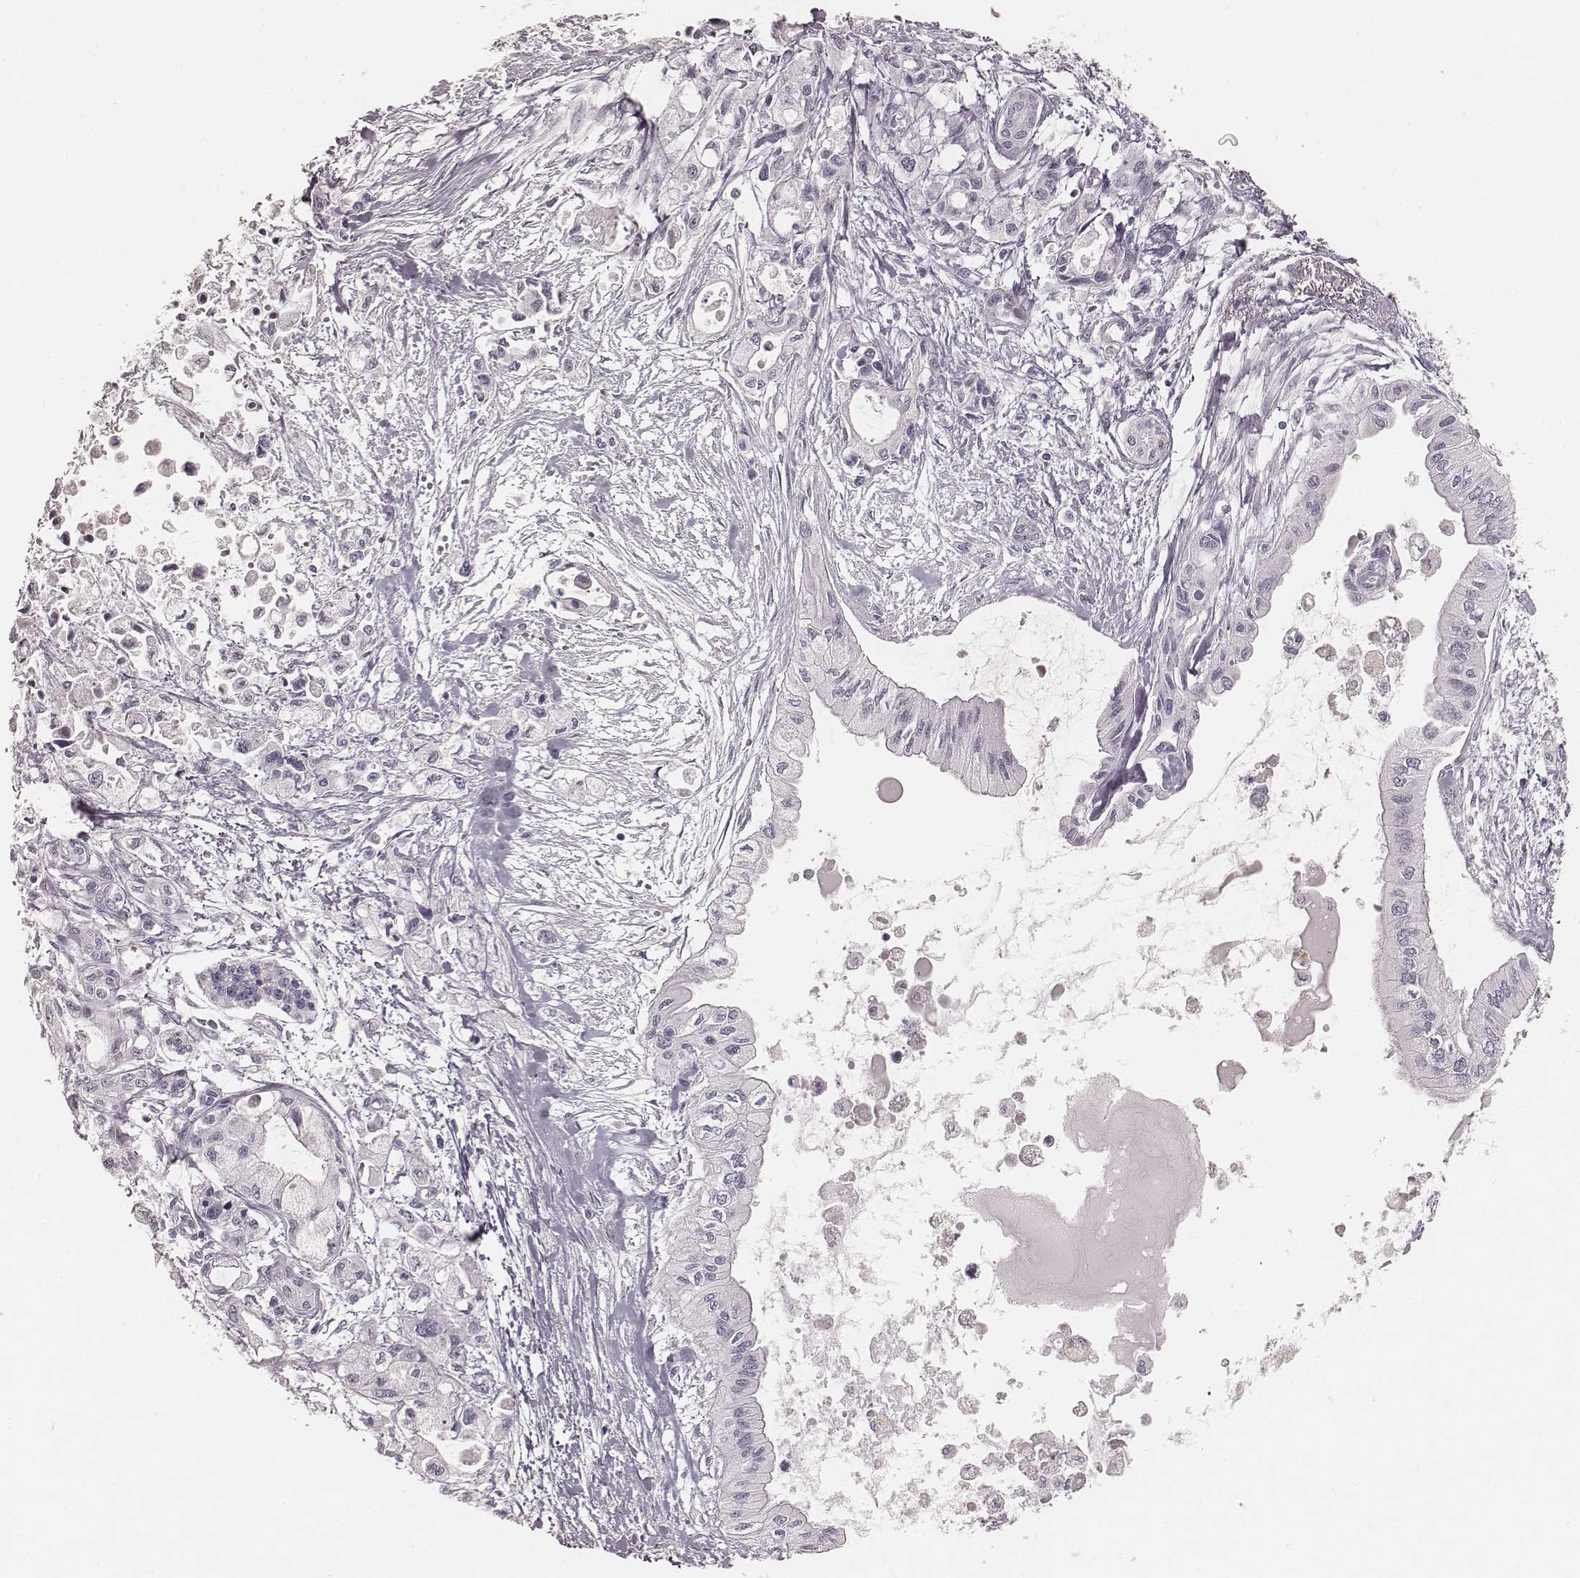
{"staining": {"intensity": "negative", "quantity": "none", "location": "none"}, "tissue": "pancreatic cancer", "cell_type": "Tumor cells", "image_type": "cancer", "snomed": [{"axis": "morphology", "description": "Adenocarcinoma, NOS"}, {"axis": "topography", "description": "Pancreas"}], "caption": "DAB immunohistochemical staining of pancreatic cancer (adenocarcinoma) demonstrates no significant staining in tumor cells.", "gene": "KRT26", "patient": {"sex": "female", "age": 61}}